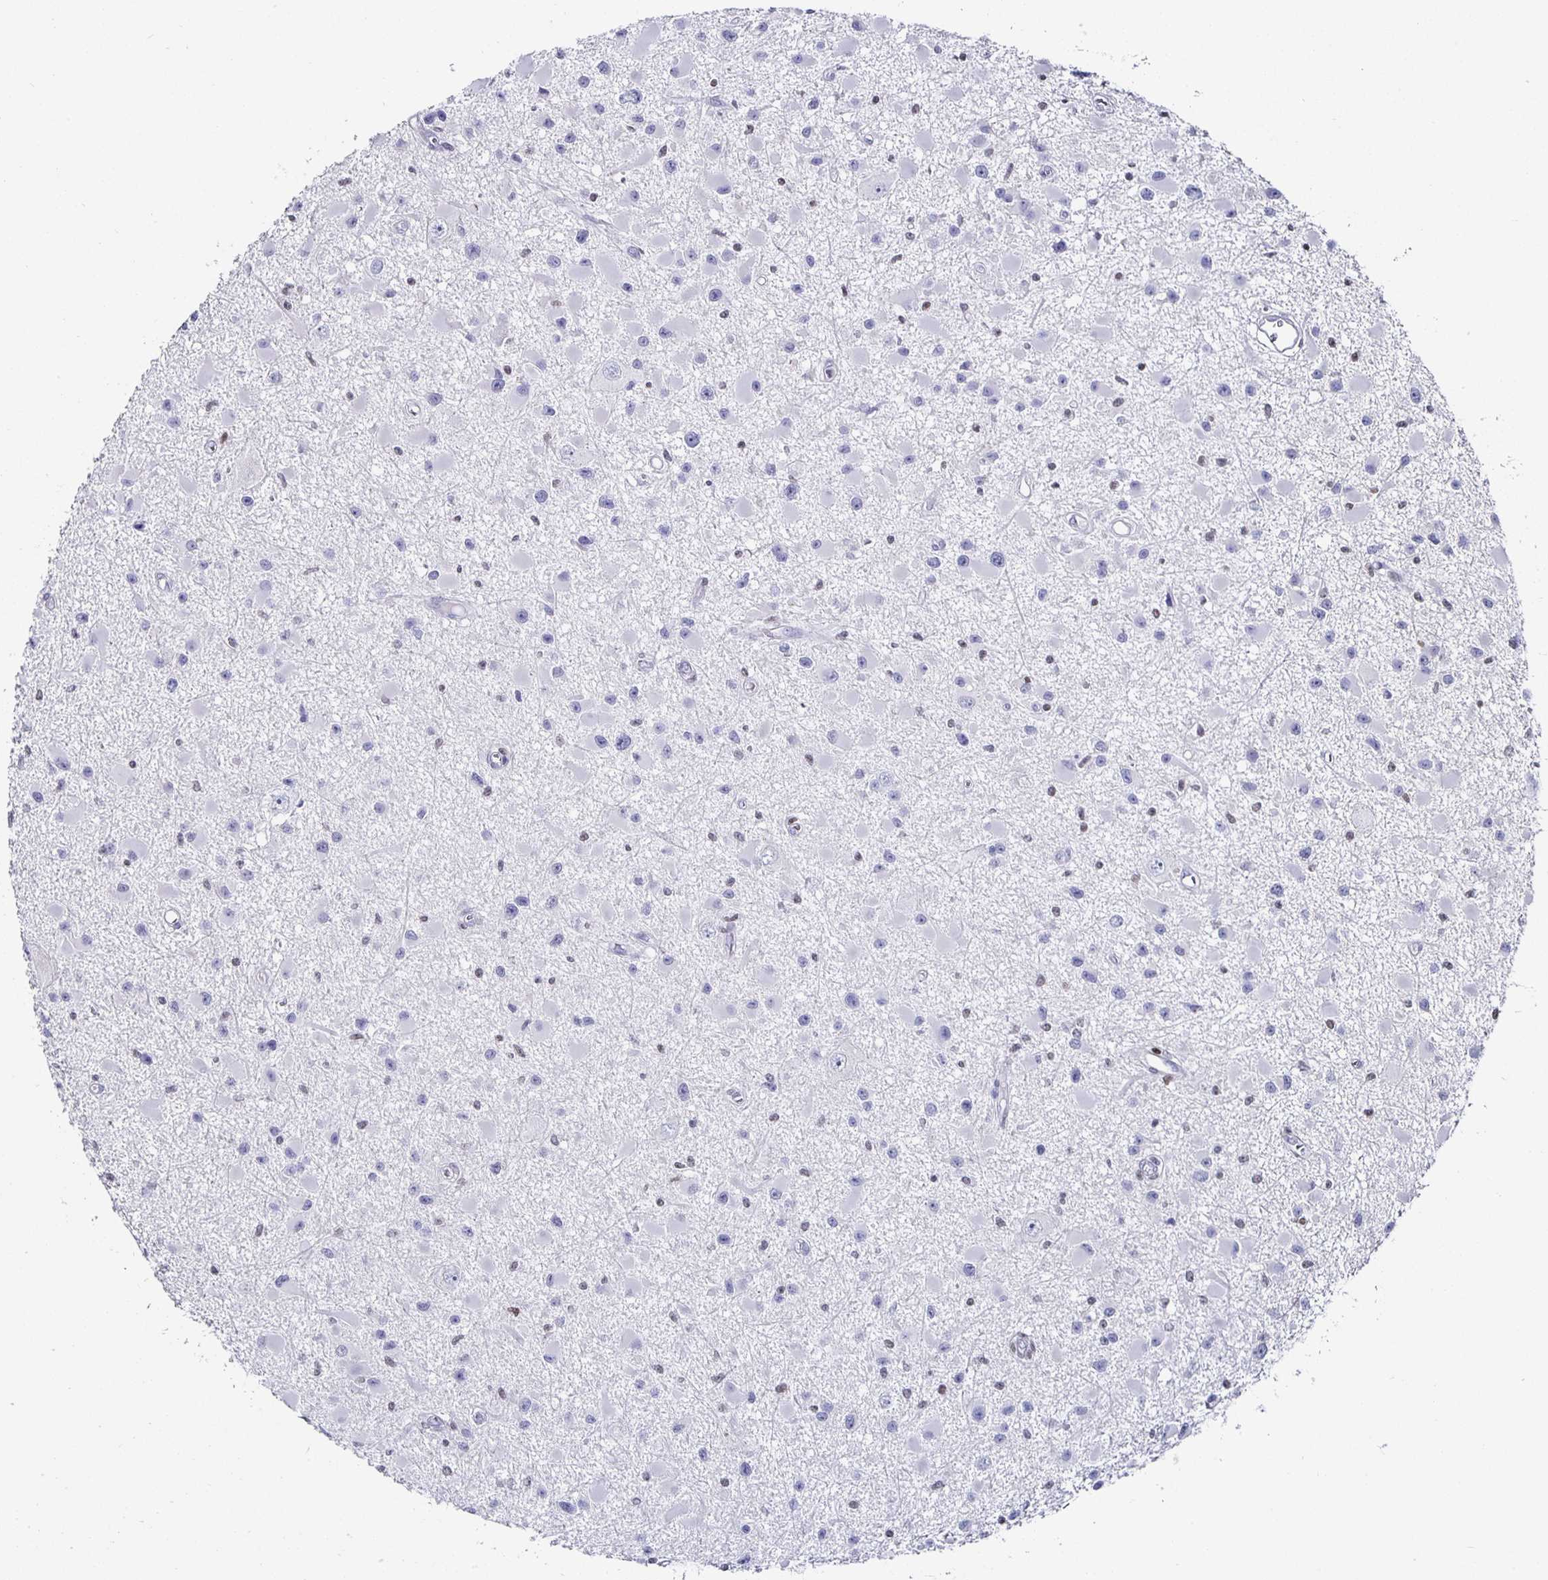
{"staining": {"intensity": "negative", "quantity": "none", "location": "none"}, "tissue": "glioma", "cell_type": "Tumor cells", "image_type": "cancer", "snomed": [{"axis": "morphology", "description": "Glioma, malignant, High grade"}, {"axis": "topography", "description": "Brain"}], "caption": "Glioma was stained to show a protein in brown. There is no significant positivity in tumor cells. Brightfield microscopy of IHC stained with DAB (brown) and hematoxylin (blue), captured at high magnification.", "gene": "RUNX2", "patient": {"sex": "male", "age": 54}}